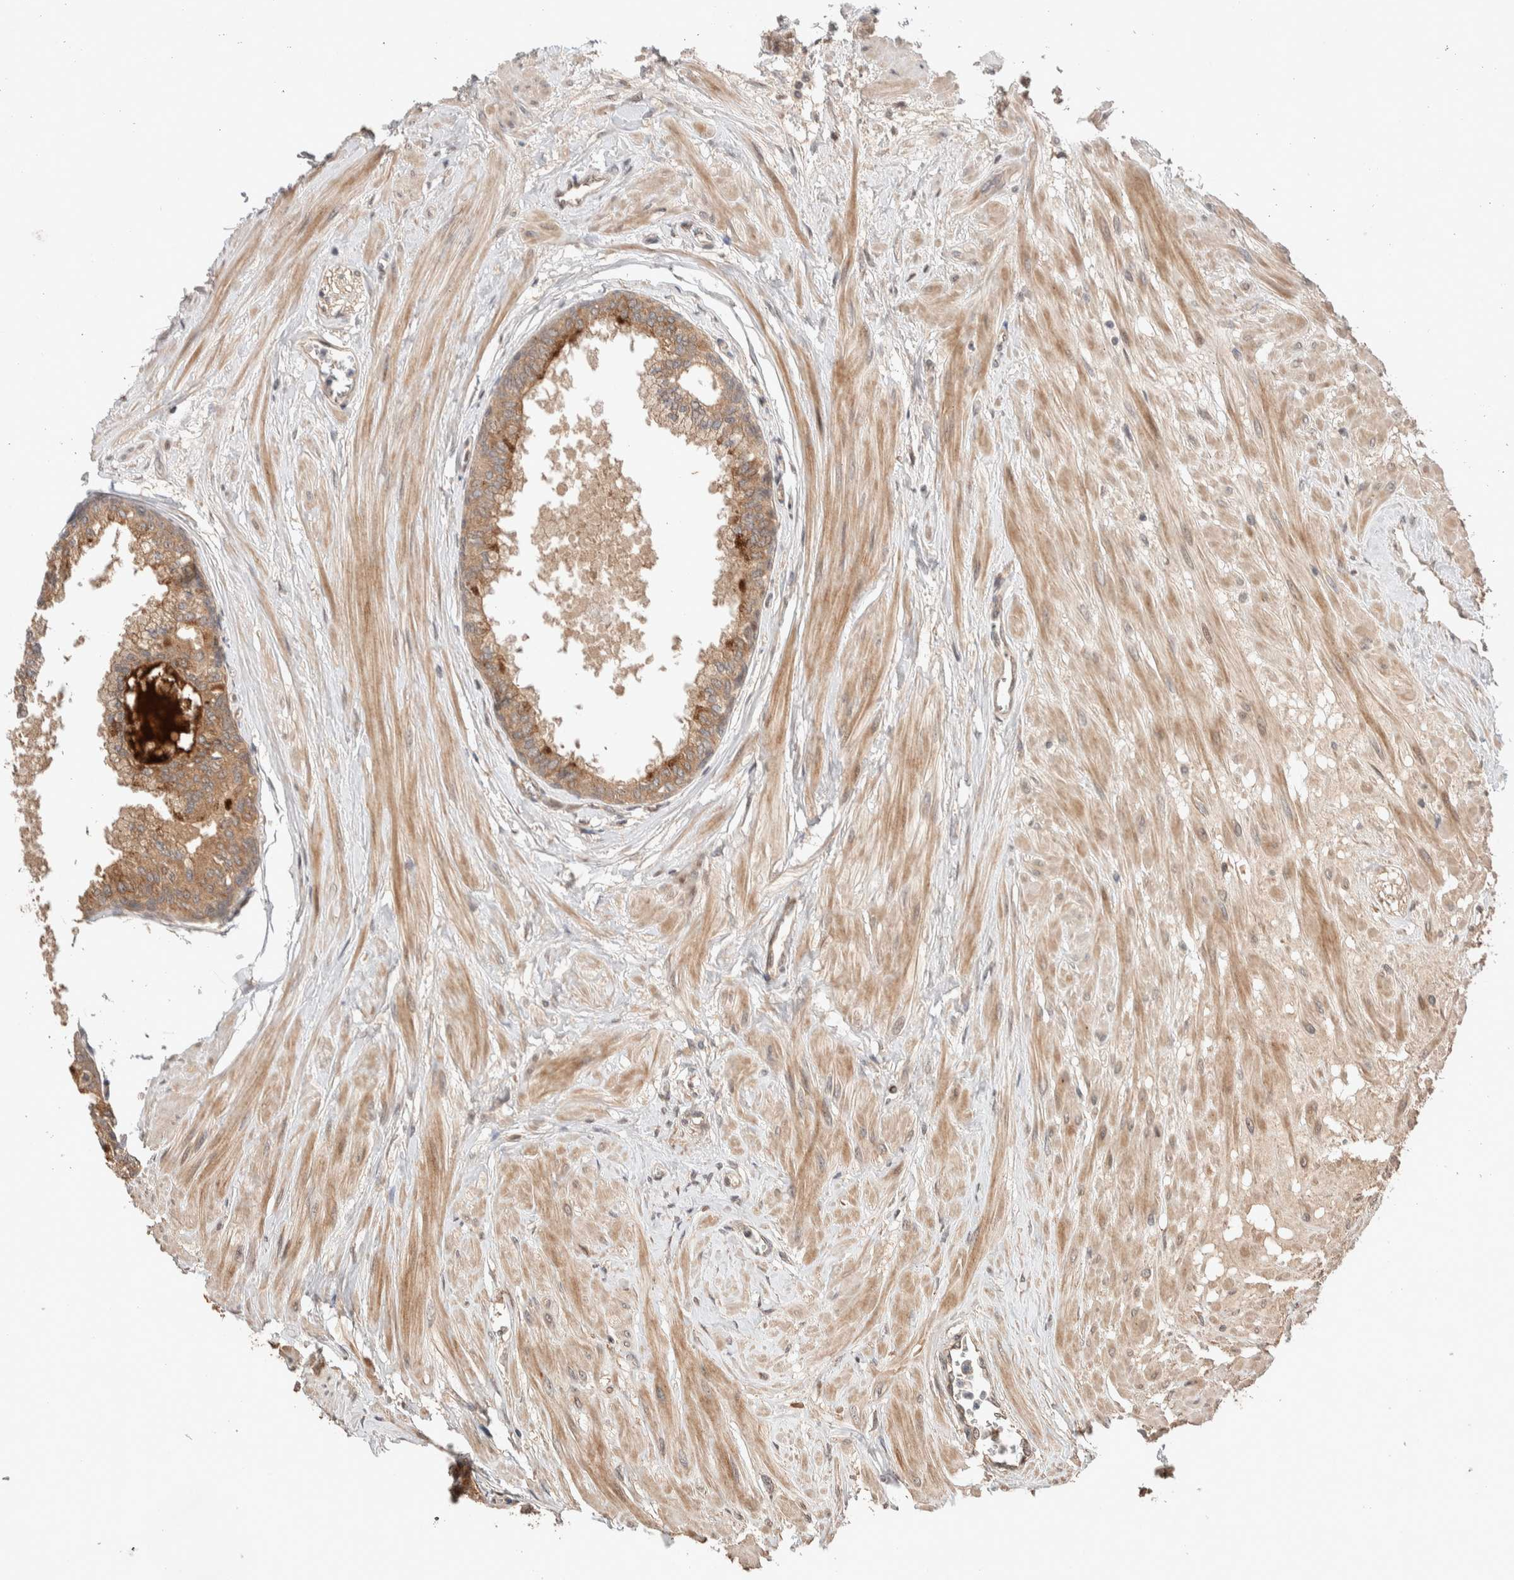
{"staining": {"intensity": "weak", "quantity": ">75%", "location": "cytoplasmic/membranous"}, "tissue": "seminal vesicle", "cell_type": "Glandular cells", "image_type": "normal", "snomed": [{"axis": "morphology", "description": "Normal tissue, NOS"}, {"axis": "topography", "description": "Prostate"}, {"axis": "topography", "description": "Seminal veicle"}], "caption": "A high-resolution micrograph shows IHC staining of benign seminal vesicle, which demonstrates weak cytoplasmic/membranous positivity in approximately >75% of glandular cells. (DAB (3,3'-diaminobenzidine) IHC with brightfield microscopy, high magnification).", "gene": "PRDM15", "patient": {"sex": "male", "age": 60}}